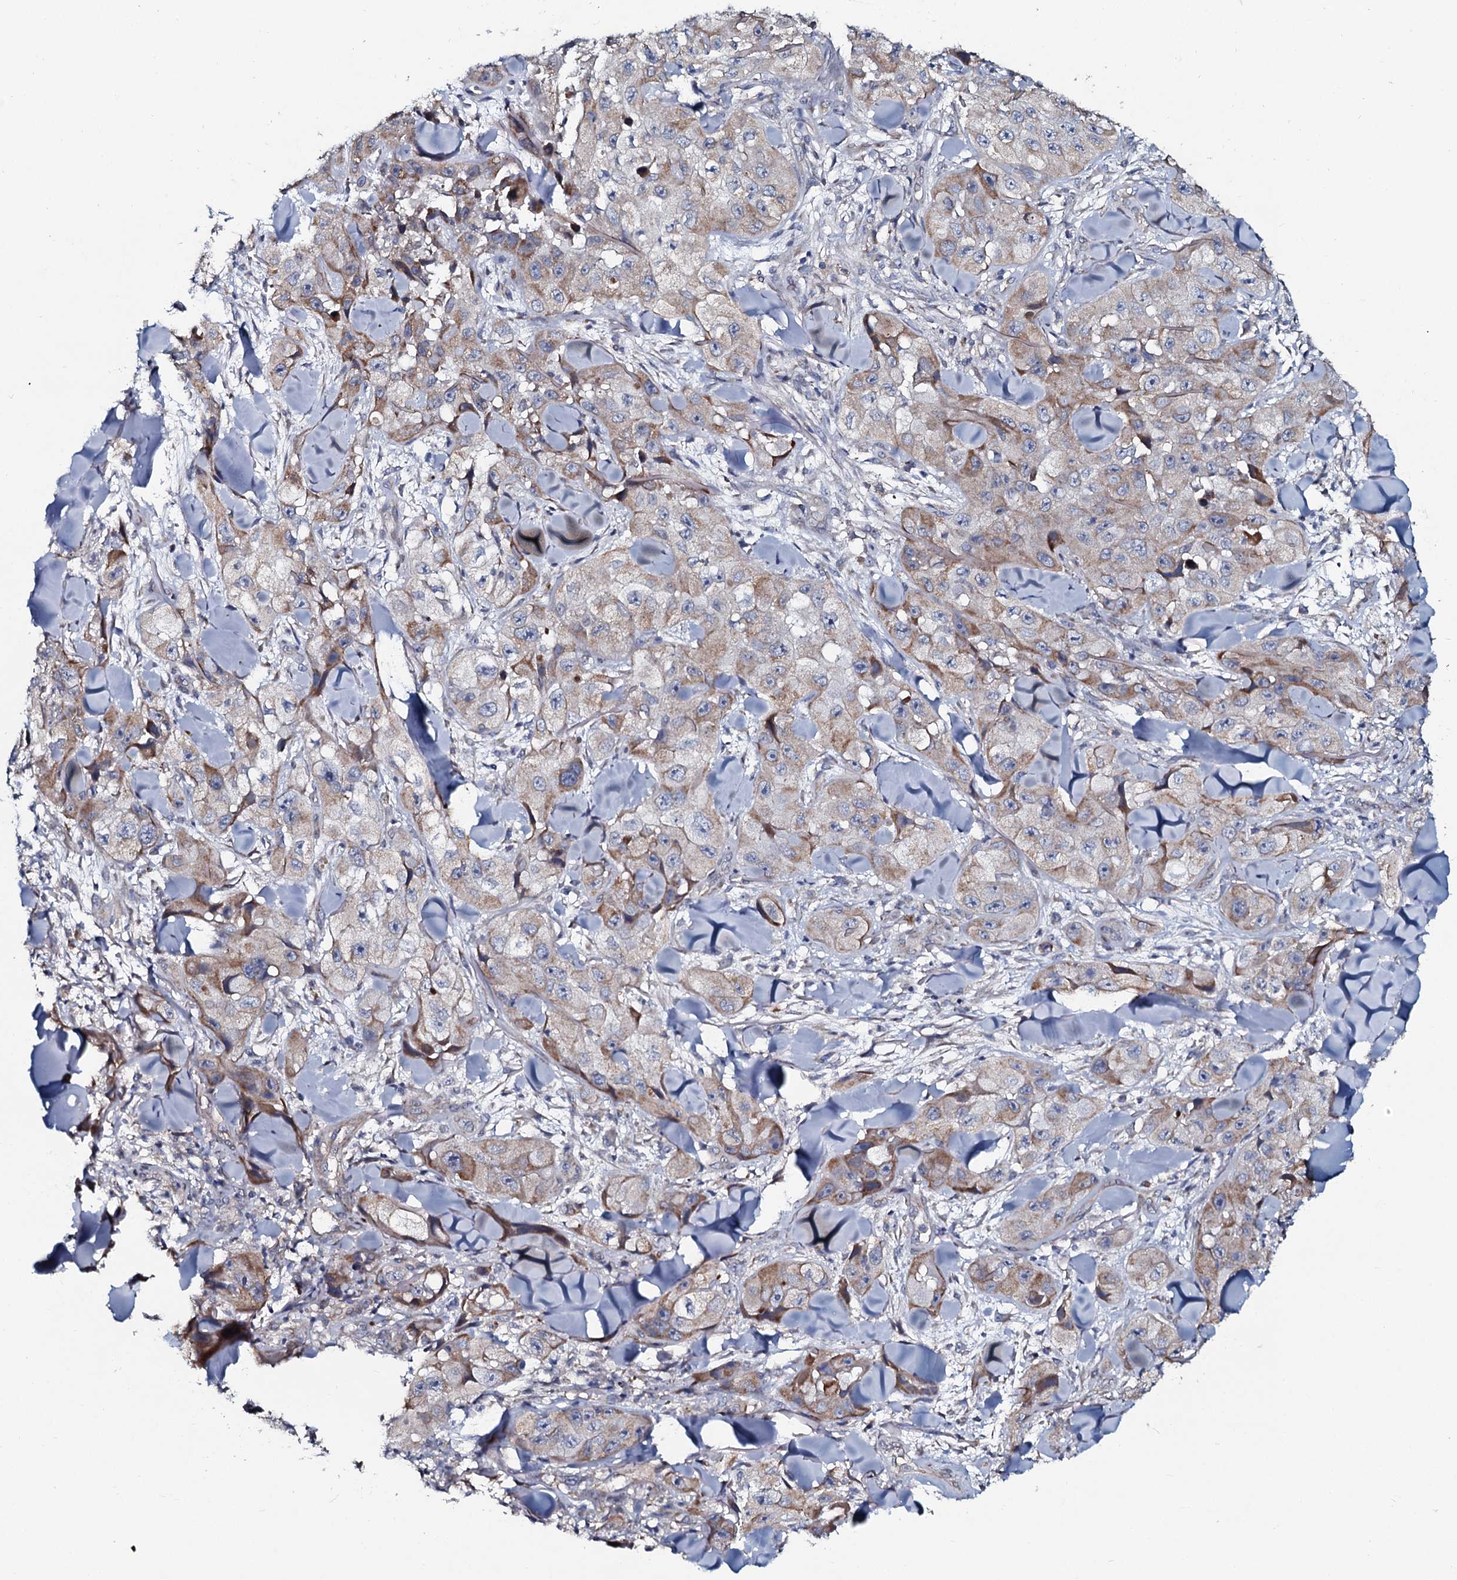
{"staining": {"intensity": "weak", "quantity": "25%-75%", "location": "cytoplasmic/membranous"}, "tissue": "skin cancer", "cell_type": "Tumor cells", "image_type": "cancer", "snomed": [{"axis": "morphology", "description": "Squamous cell carcinoma, NOS"}, {"axis": "topography", "description": "Skin"}, {"axis": "topography", "description": "Subcutis"}], "caption": "DAB immunohistochemical staining of skin cancer (squamous cell carcinoma) displays weak cytoplasmic/membranous protein positivity in approximately 25%-75% of tumor cells. The staining is performed using DAB (3,3'-diaminobenzidine) brown chromogen to label protein expression. The nuclei are counter-stained blue using hematoxylin.", "gene": "KCTD4", "patient": {"sex": "male", "age": 73}}